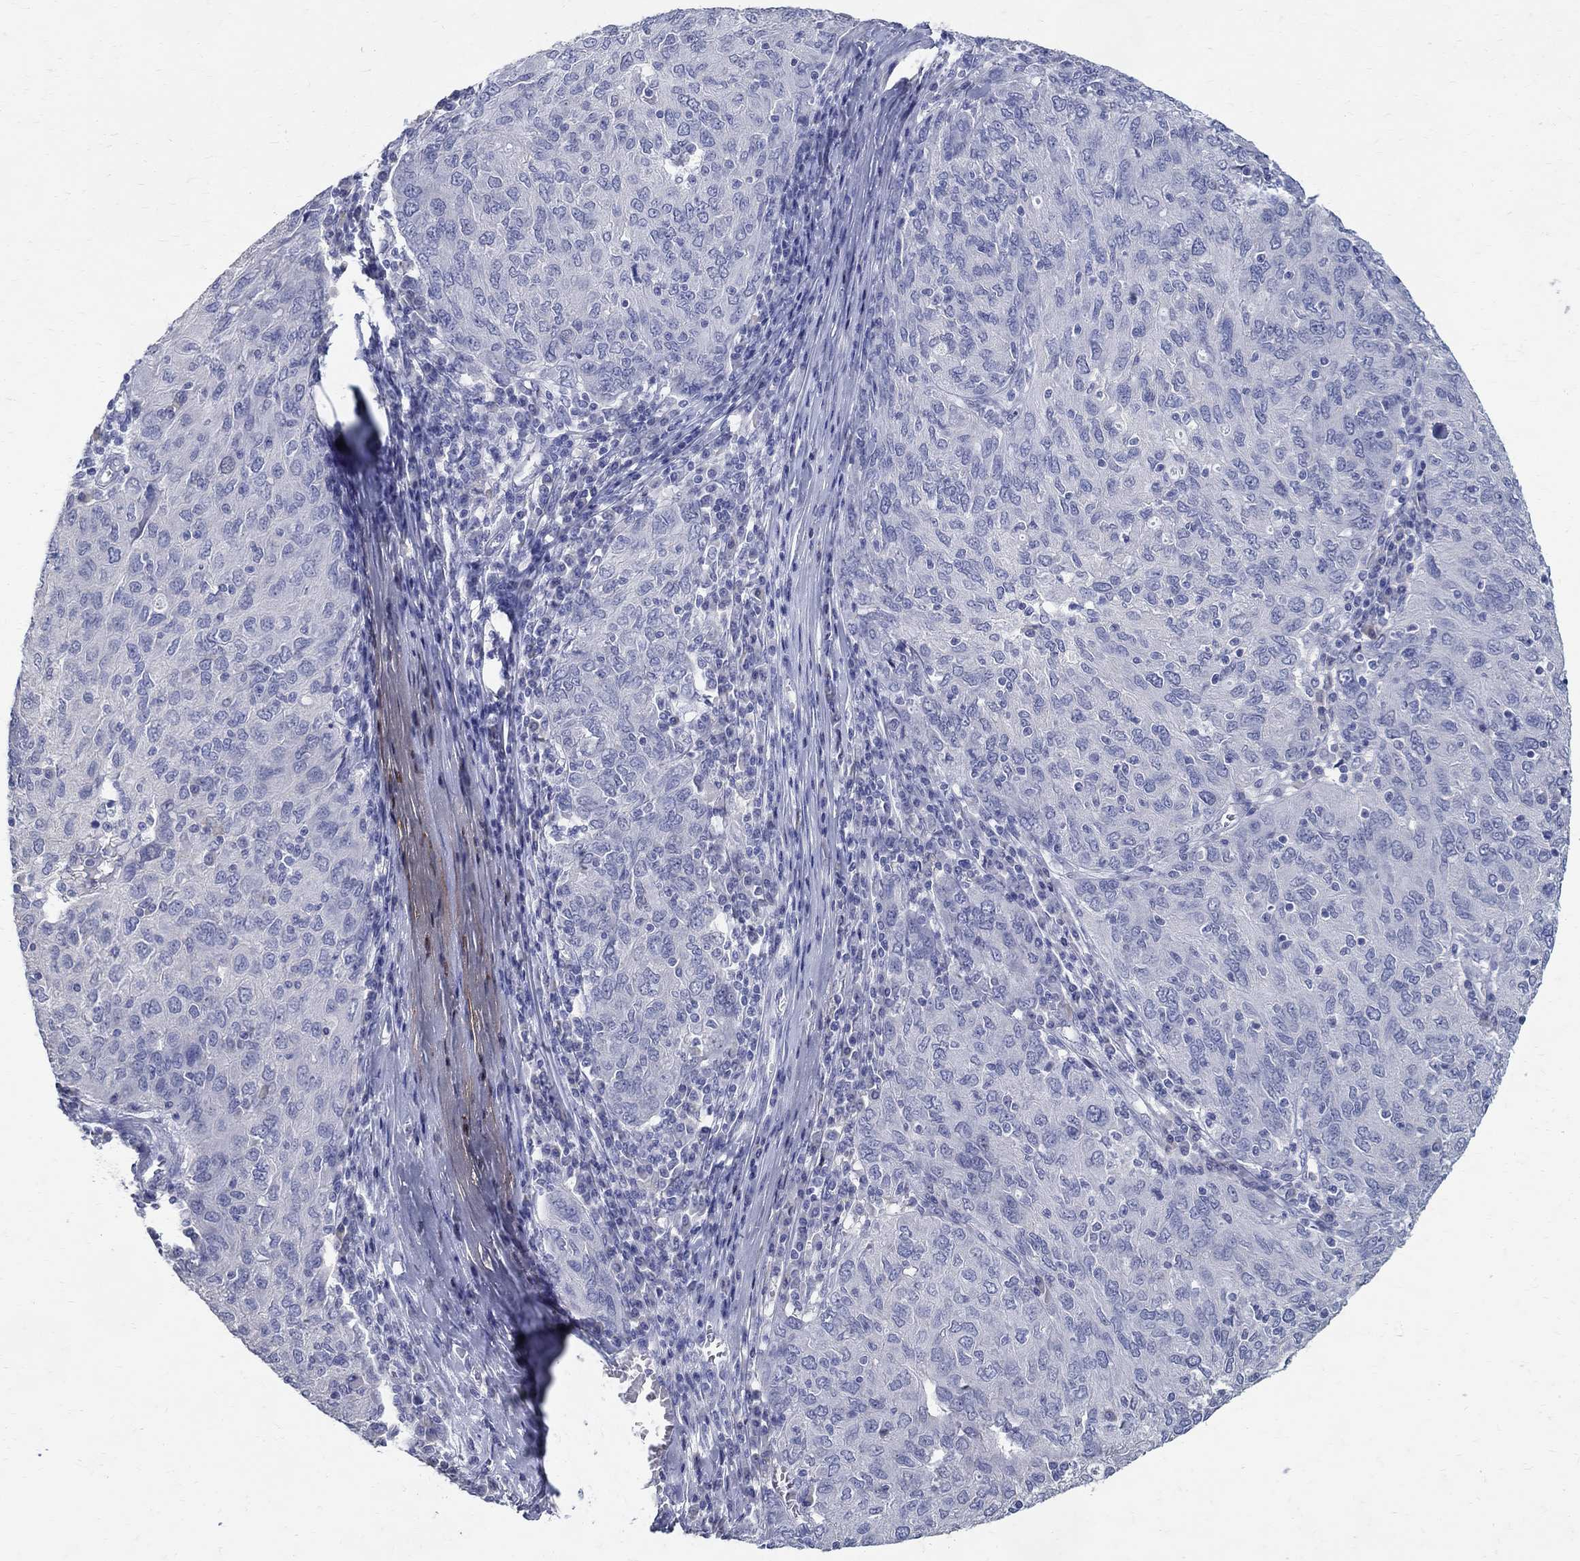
{"staining": {"intensity": "negative", "quantity": "none", "location": "none"}, "tissue": "ovarian cancer", "cell_type": "Tumor cells", "image_type": "cancer", "snomed": [{"axis": "morphology", "description": "Carcinoma, endometroid"}, {"axis": "topography", "description": "Ovary"}], "caption": "This is an immunohistochemistry micrograph of ovarian endometroid carcinoma. There is no positivity in tumor cells.", "gene": "SOX2", "patient": {"sex": "female", "age": 50}}